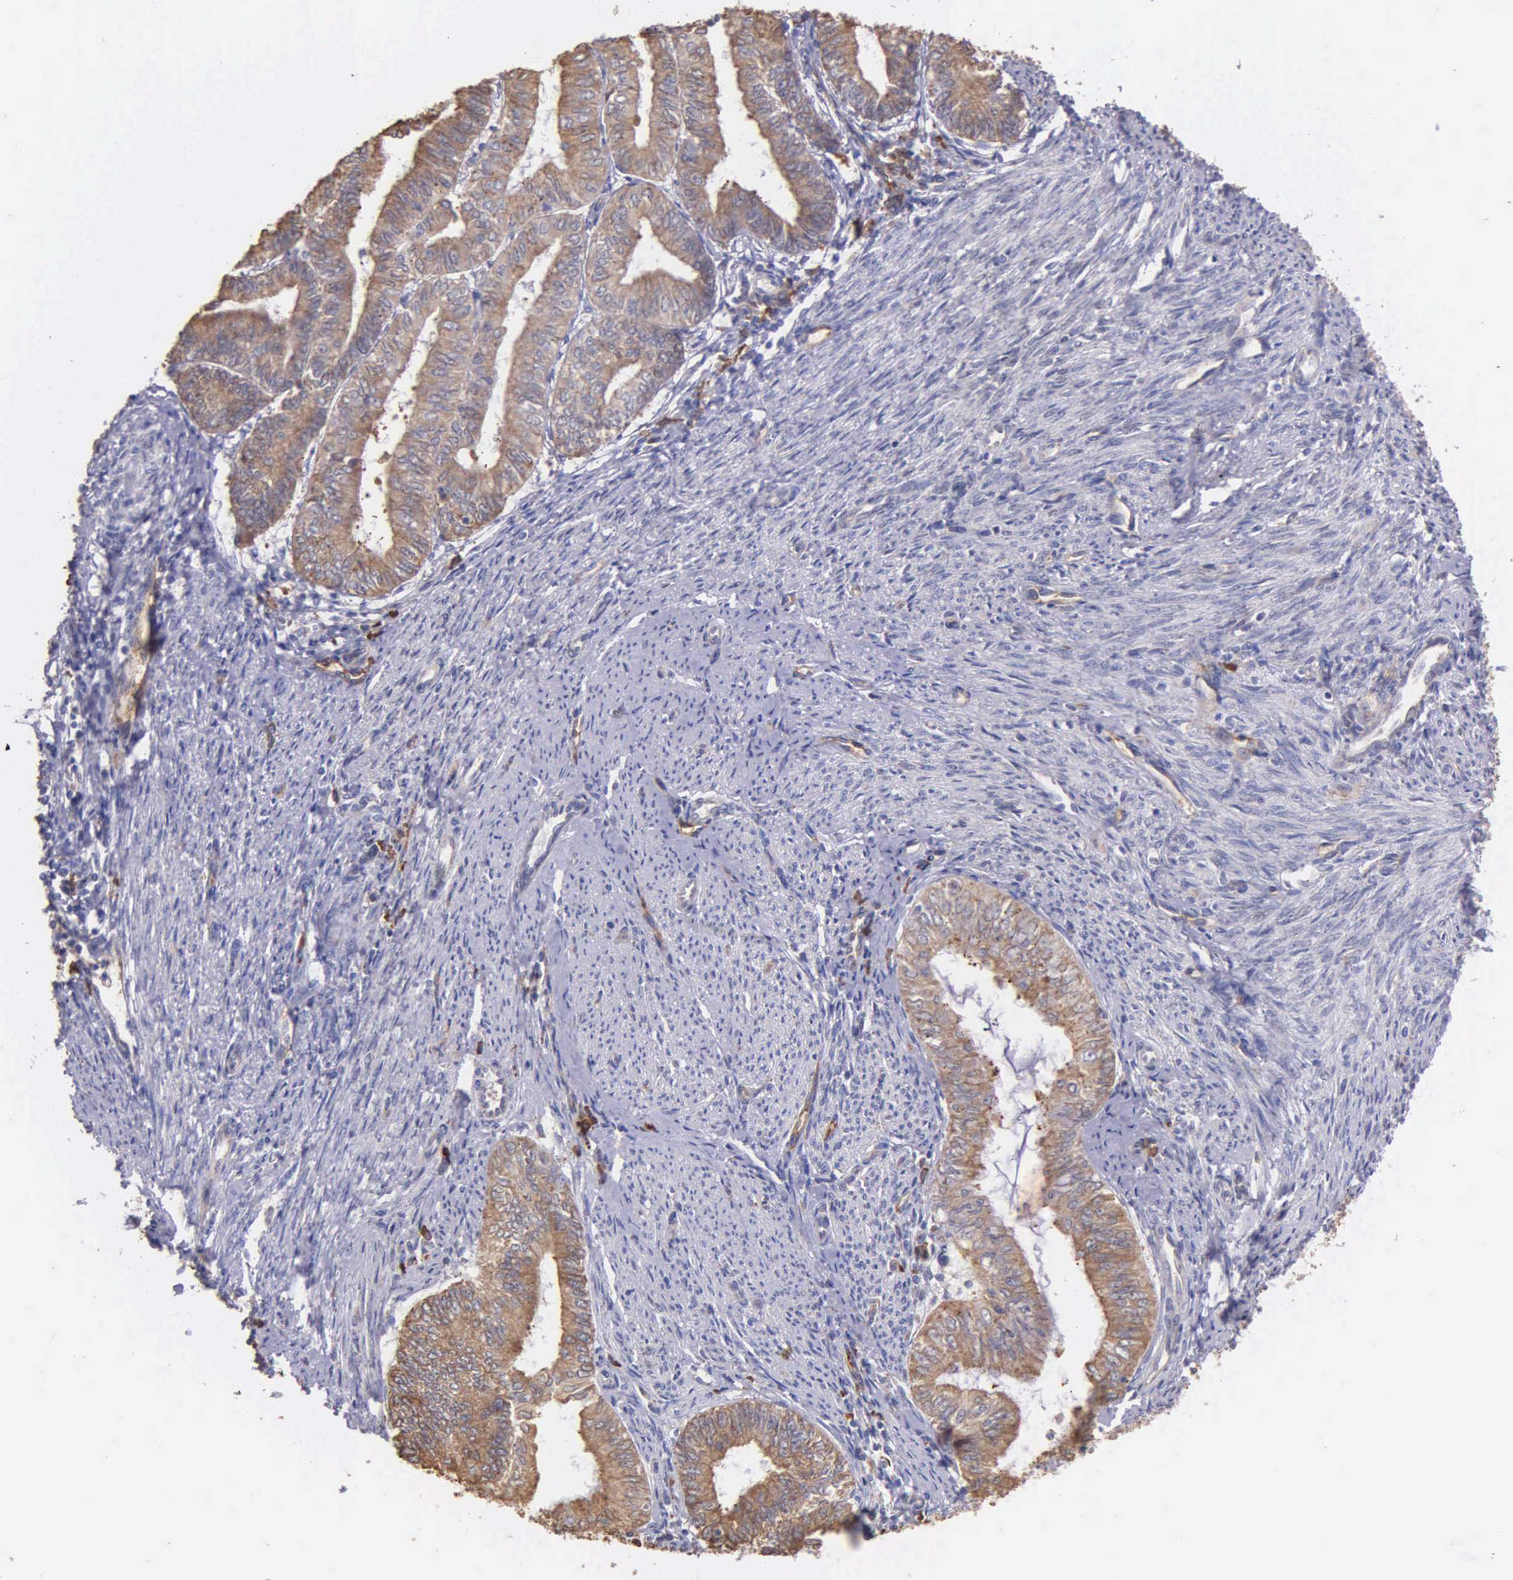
{"staining": {"intensity": "moderate", "quantity": ">75%", "location": "cytoplasmic/membranous"}, "tissue": "endometrial cancer", "cell_type": "Tumor cells", "image_type": "cancer", "snomed": [{"axis": "morphology", "description": "Adenocarcinoma, NOS"}, {"axis": "topography", "description": "Endometrium"}], "caption": "Immunohistochemistry of endometrial adenocarcinoma exhibits medium levels of moderate cytoplasmic/membranous staining in approximately >75% of tumor cells. (DAB IHC, brown staining for protein, blue staining for nuclei).", "gene": "ZC3H12B", "patient": {"sex": "female", "age": 66}}